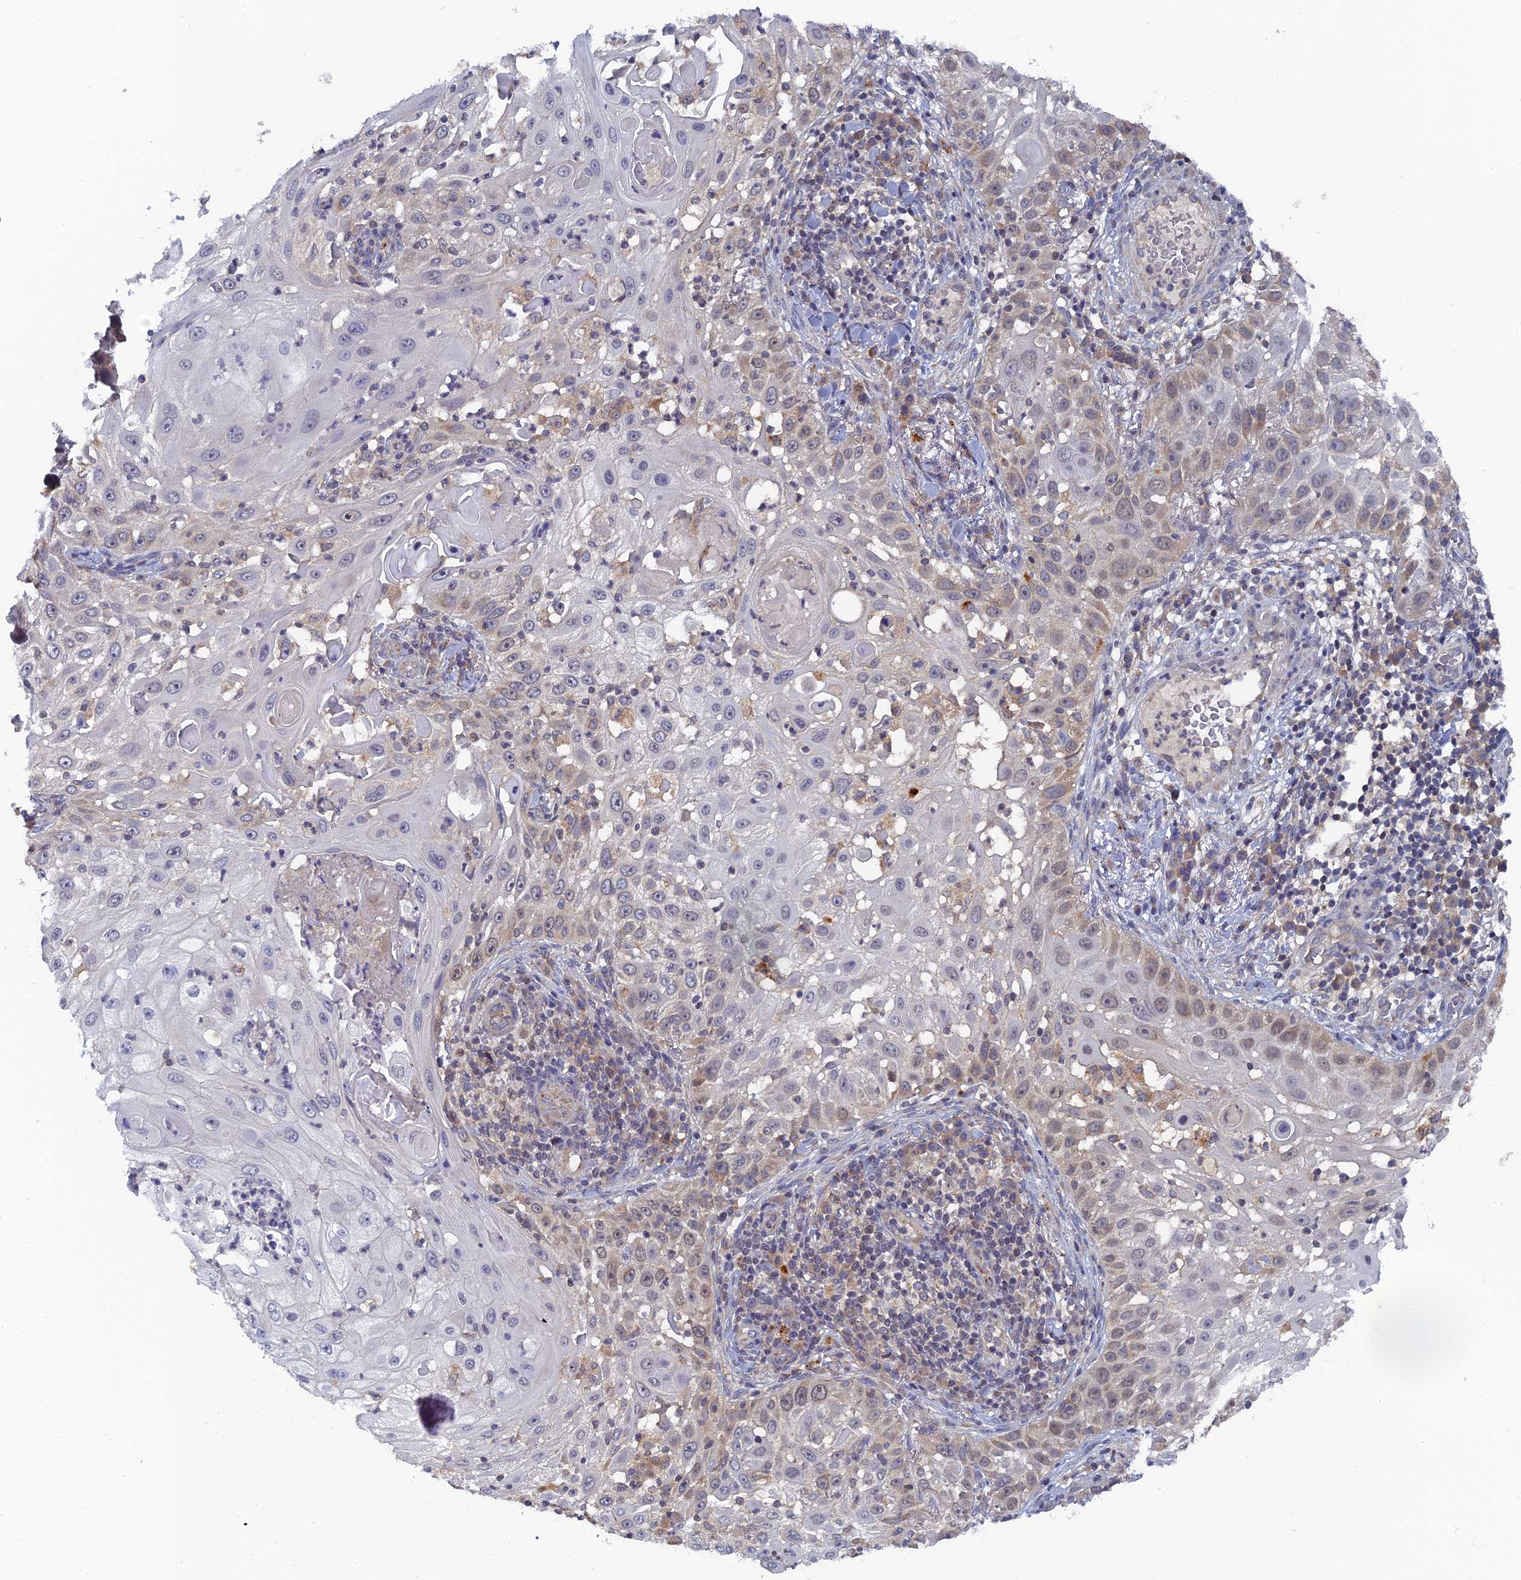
{"staining": {"intensity": "weak", "quantity": "<25%", "location": "cytoplasmic/membranous"}, "tissue": "skin cancer", "cell_type": "Tumor cells", "image_type": "cancer", "snomed": [{"axis": "morphology", "description": "Squamous cell carcinoma, NOS"}, {"axis": "topography", "description": "Skin"}], "caption": "A high-resolution photomicrograph shows immunohistochemistry staining of skin cancer (squamous cell carcinoma), which exhibits no significant expression in tumor cells.", "gene": "MIGA2", "patient": {"sex": "female", "age": 44}}